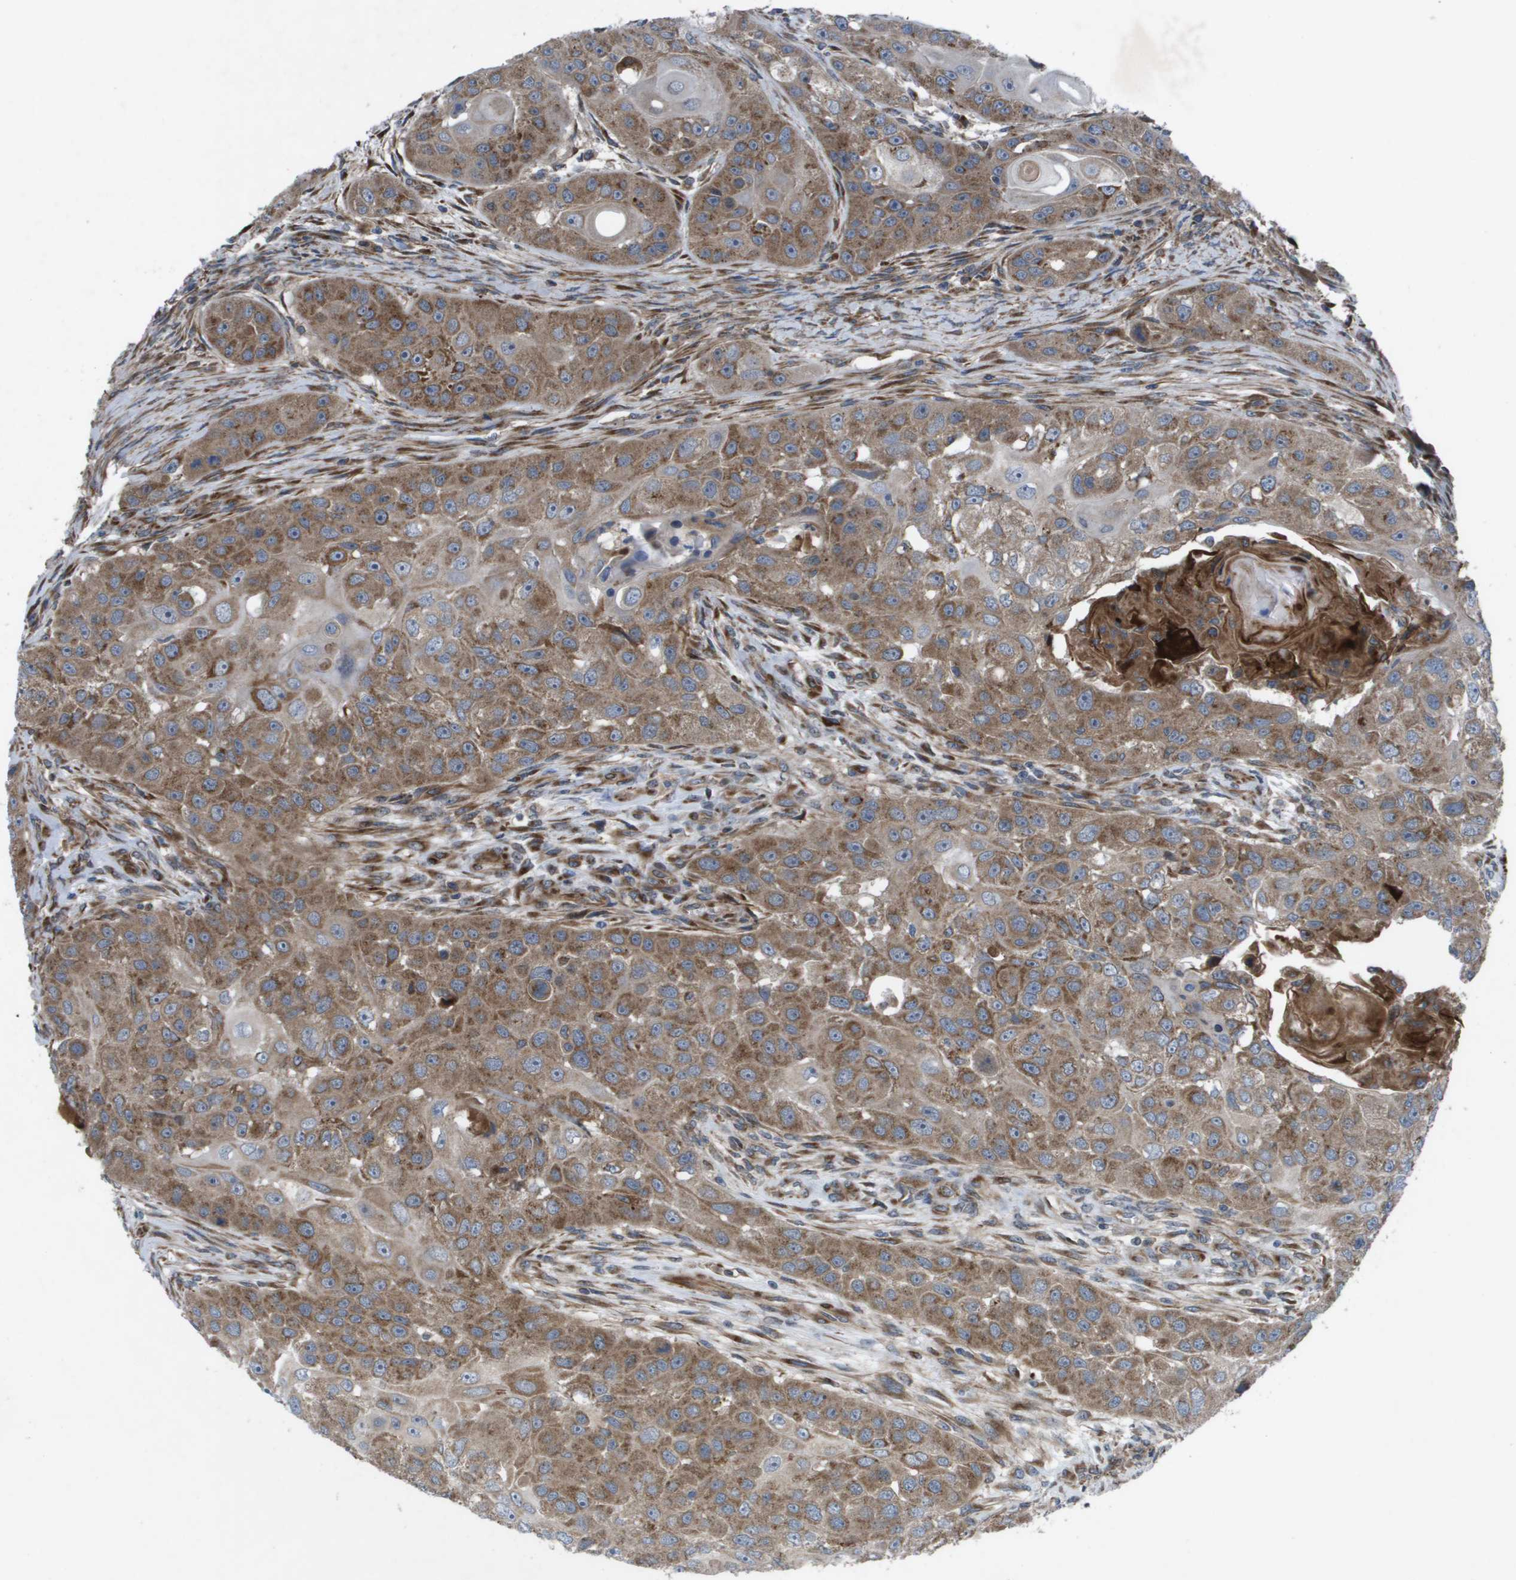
{"staining": {"intensity": "moderate", "quantity": ">75%", "location": "cytoplasmic/membranous"}, "tissue": "head and neck cancer", "cell_type": "Tumor cells", "image_type": "cancer", "snomed": [{"axis": "morphology", "description": "Normal tissue, NOS"}, {"axis": "morphology", "description": "Squamous cell carcinoma, NOS"}, {"axis": "topography", "description": "Skeletal muscle"}, {"axis": "topography", "description": "Head-Neck"}], "caption": "Head and neck squamous cell carcinoma stained for a protein (brown) reveals moderate cytoplasmic/membranous positive staining in approximately >75% of tumor cells.", "gene": "SLC6A9", "patient": {"sex": "male", "age": 51}}